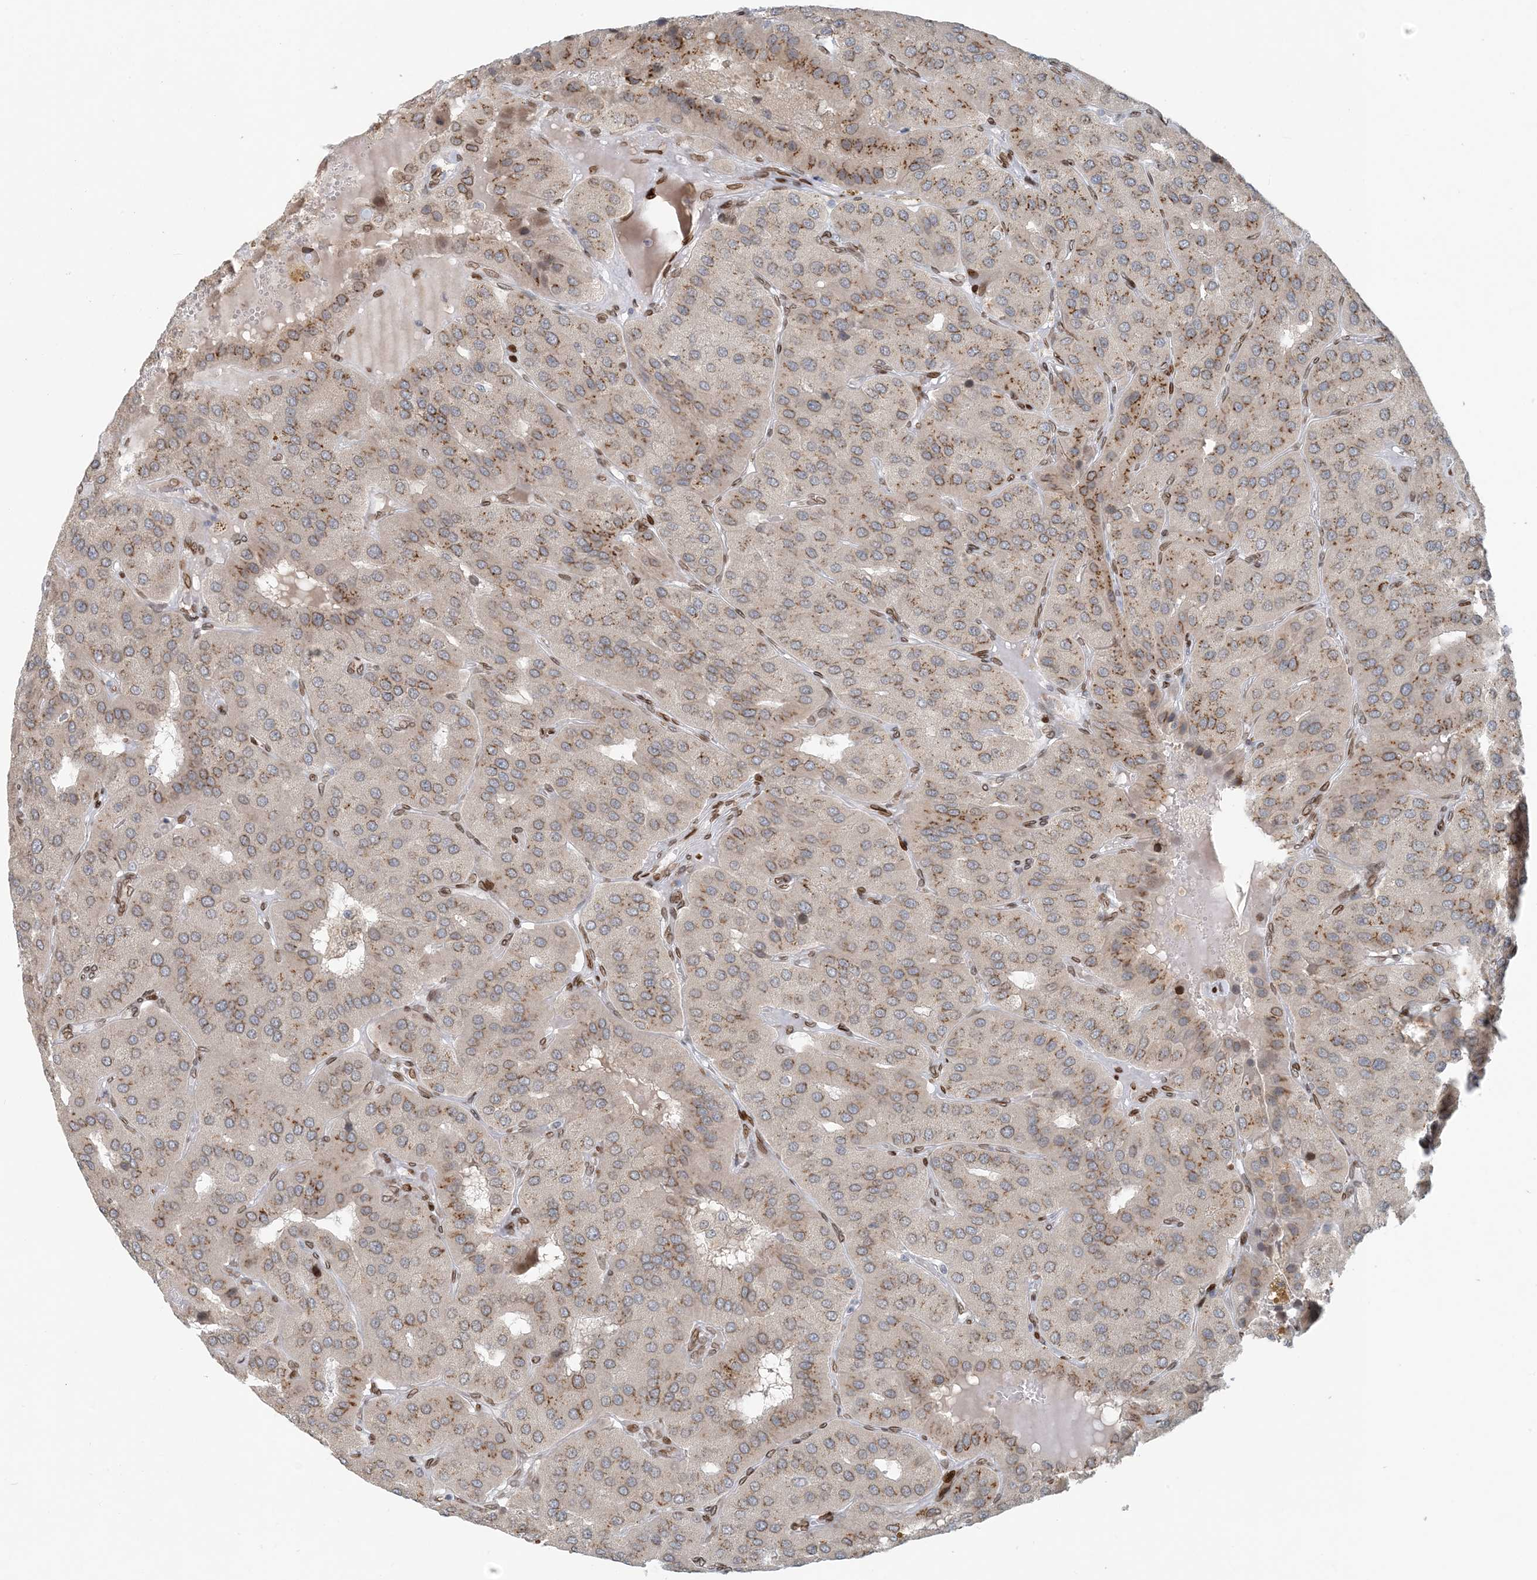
{"staining": {"intensity": "moderate", "quantity": "25%-75%", "location": "cytoplasmic/membranous"}, "tissue": "parathyroid gland", "cell_type": "Glandular cells", "image_type": "normal", "snomed": [{"axis": "morphology", "description": "Normal tissue, NOS"}, {"axis": "morphology", "description": "Adenoma, NOS"}, {"axis": "topography", "description": "Parathyroid gland"}], "caption": "The image exhibits immunohistochemical staining of benign parathyroid gland. There is moderate cytoplasmic/membranous staining is seen in about 25%-75% of glandular cells.", "gene": "SLC35A2", "patient": {"sex": "female", "age": 86}}